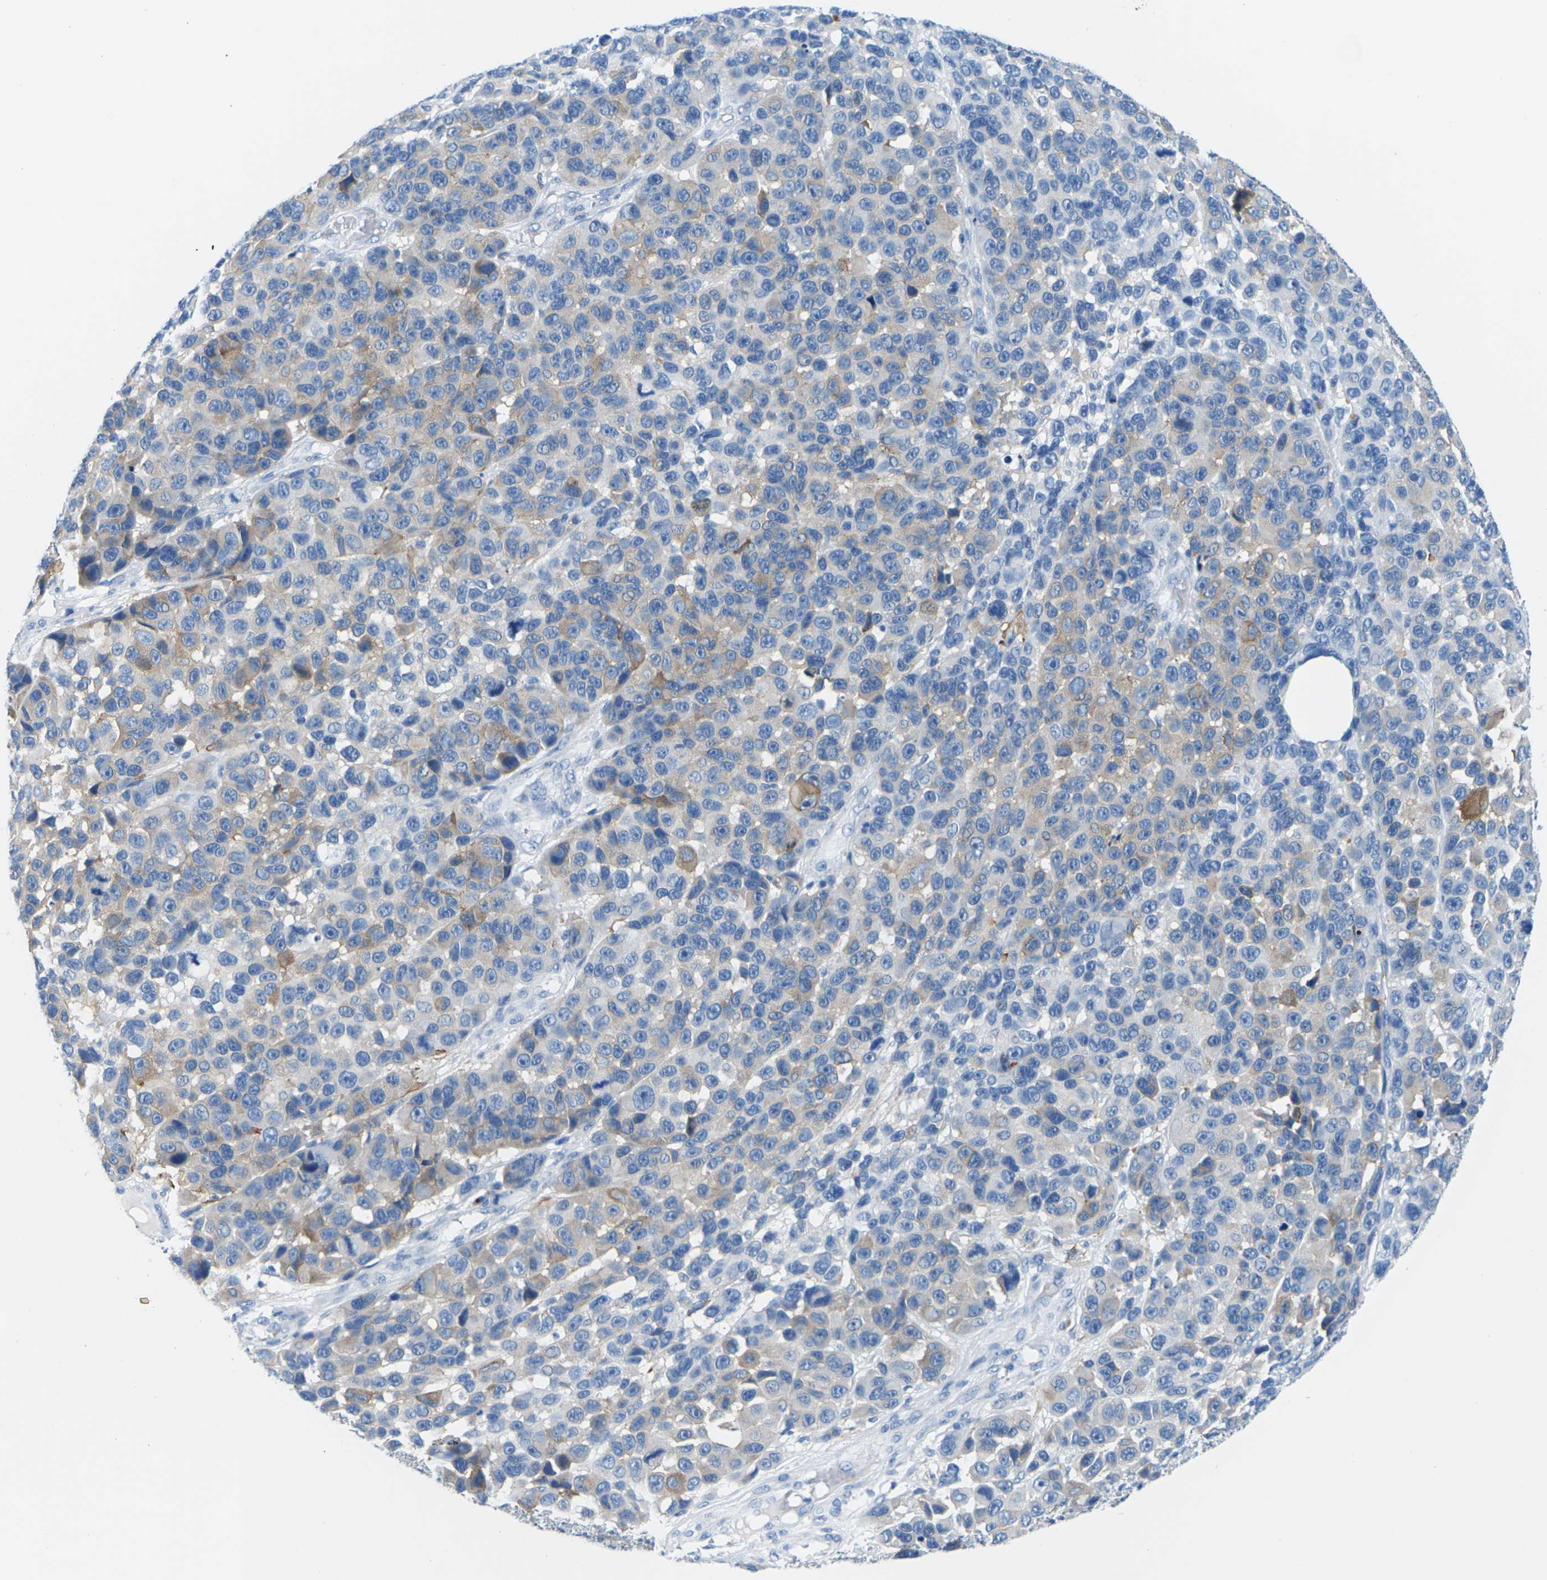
{"staining": {"intensity": "weak", "quantity": "<25%", "location": "cytoplasmic/membranous"}, "tissue": "melanoma", "cell_type": "Tumor cells", "image_type": "cancer", "snomed": [{"axis": "morphology", "description": "Malignant melanoma, NOS"}, {"axis": "topography", "description": "Skin"}], "caption": "Immunohistochemistry (IHC) of human malignant melanoma shows no staining in tumor cells. The staining is performed using DAB brown chromogen with nuclei counter-stained in using hematoxylin.", "gene": "SYNGR2", "patient": {"sex": "male", "age": 53}}